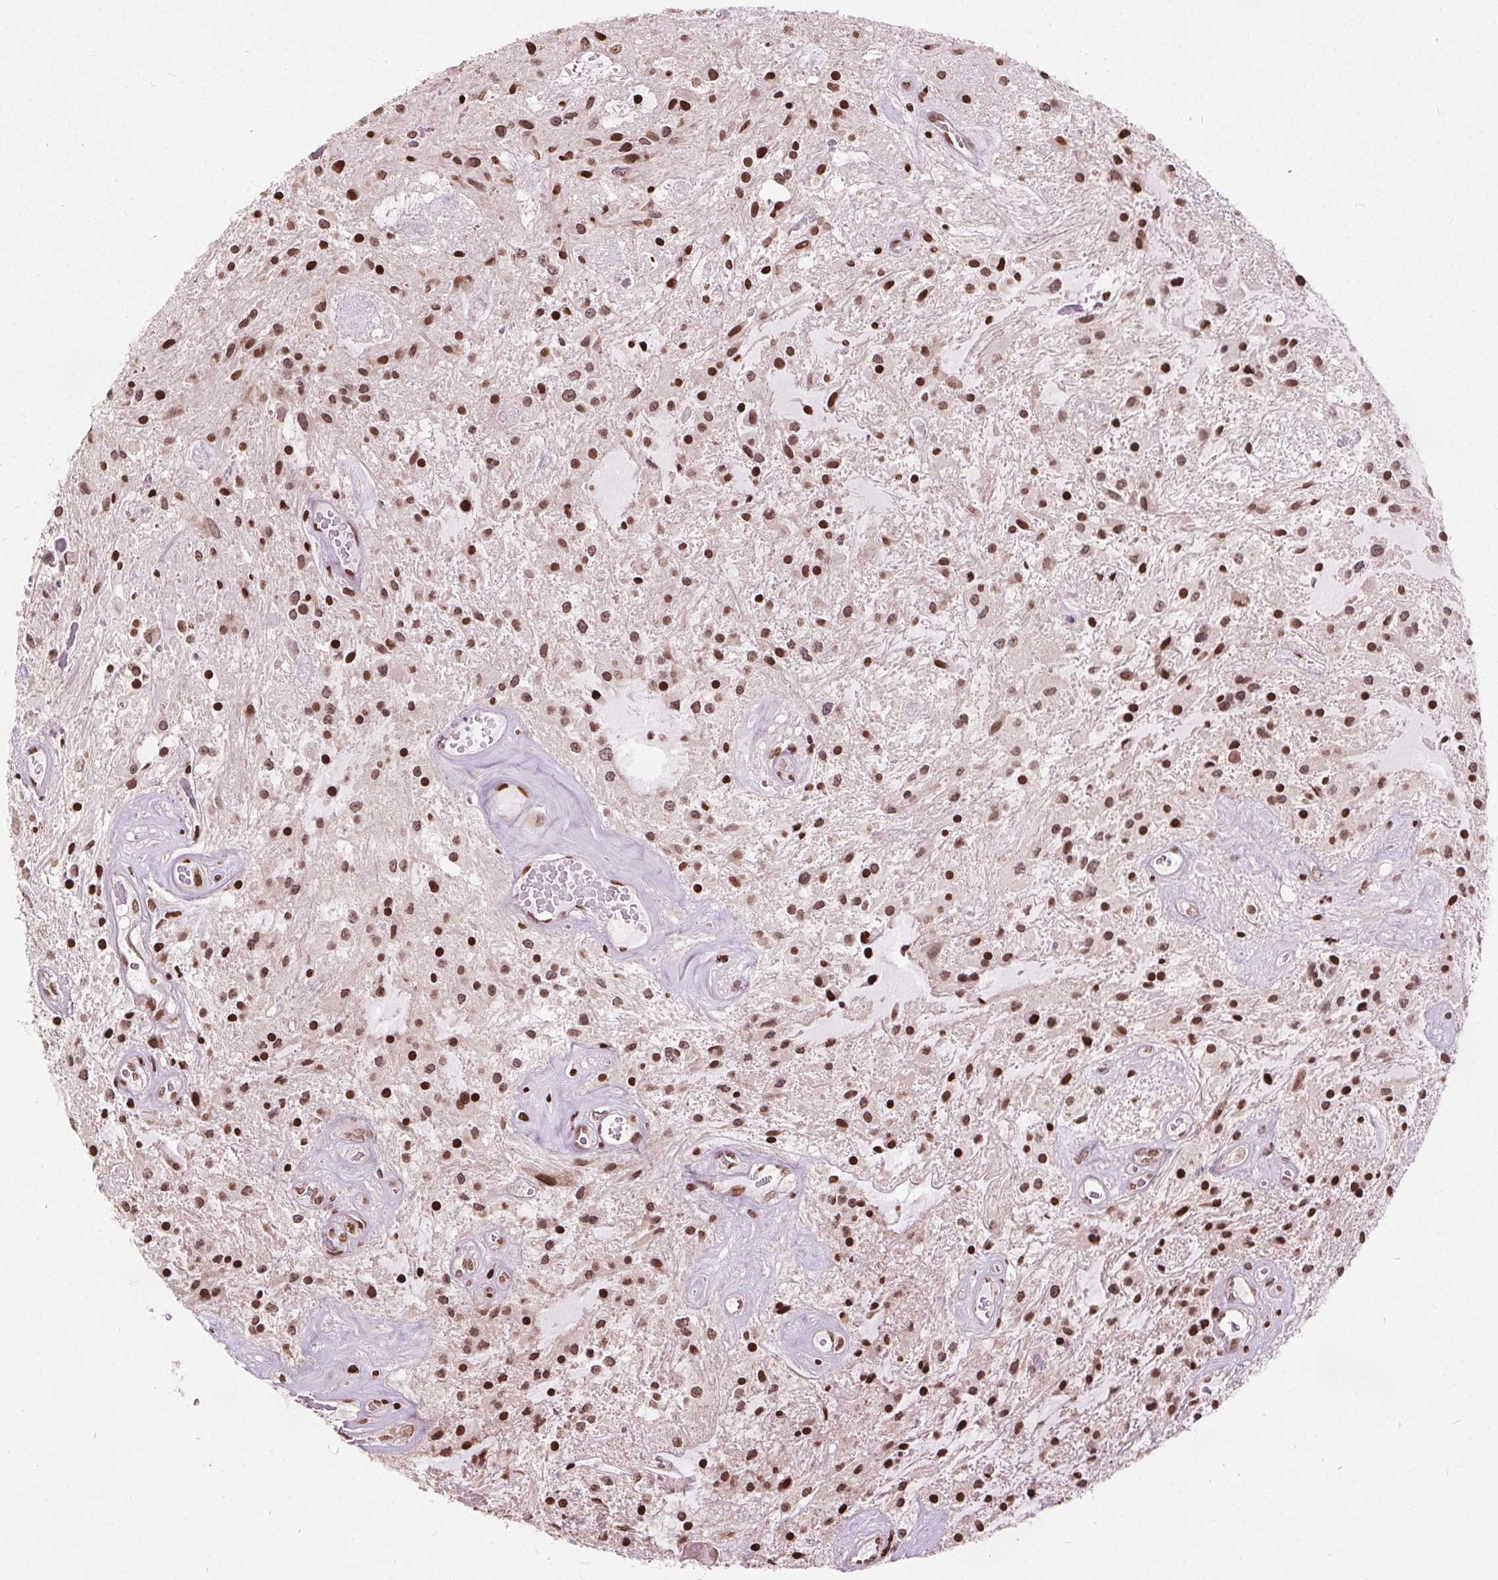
{"staining": {"intensity": "strong", "quantity": ">75%", "location": "nuclear"}, "tissue": "glioma", "cell_type": "Tumor cells", "image_type": "cancer", "snomed": [{"axis": "morphology", "description": "Glioma, malignant, Low grade"}, {"axis": "topography", "description": "Cerebellum"}], "caption": "Approximately >75% of tumor cells in glioma demonstrate strong nuclear protein expression as visualized by brown immunohistochemical staining.", "gene": "ISLR2", "patient": {"sex": "female", "age": 14}}